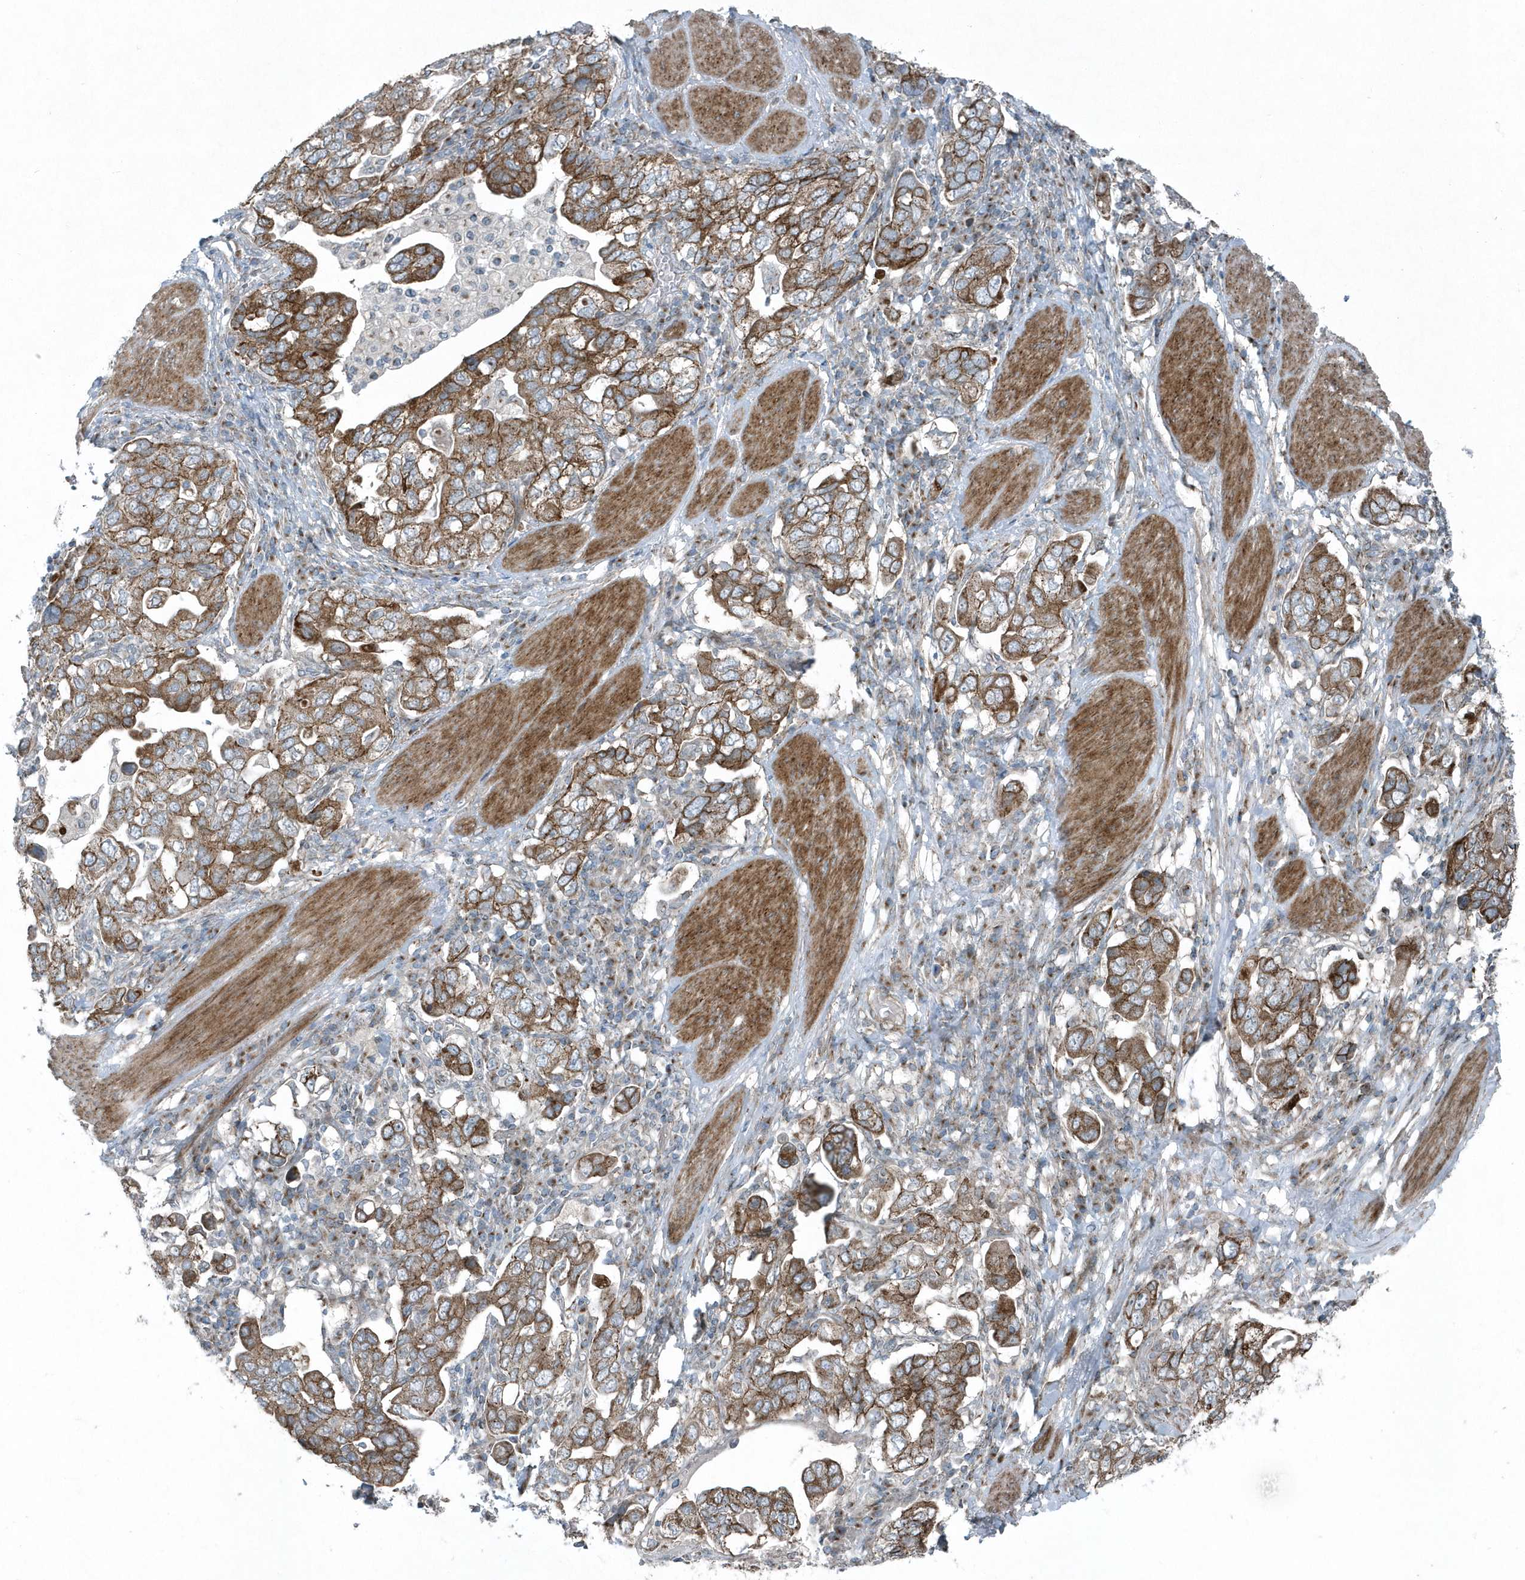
{"staining": {"intensity": "strong", "quantity": ">75%", "location": "cytoplasmic/membranous"}, "tissue": "stomach cancer", "cell_type": "Tumor cells", "image_type": "cancer", "snomed": [{"axis": "morphology", "description": "Adenocarcinoma, NOS"}, {"axis": "topography", "description": "Stomach, upper"}], "caption": "Immunohistochemistry (IHC) (DAB (3,3'-diaminobenzidine)) staining of human adenocarcinoma (stomach) exhibits strong cytoplasmic/membranous protein positivity in about >75% of tumor cells.", "gene": "GCC2", "patient": {"sex": "male", "age": 62}}